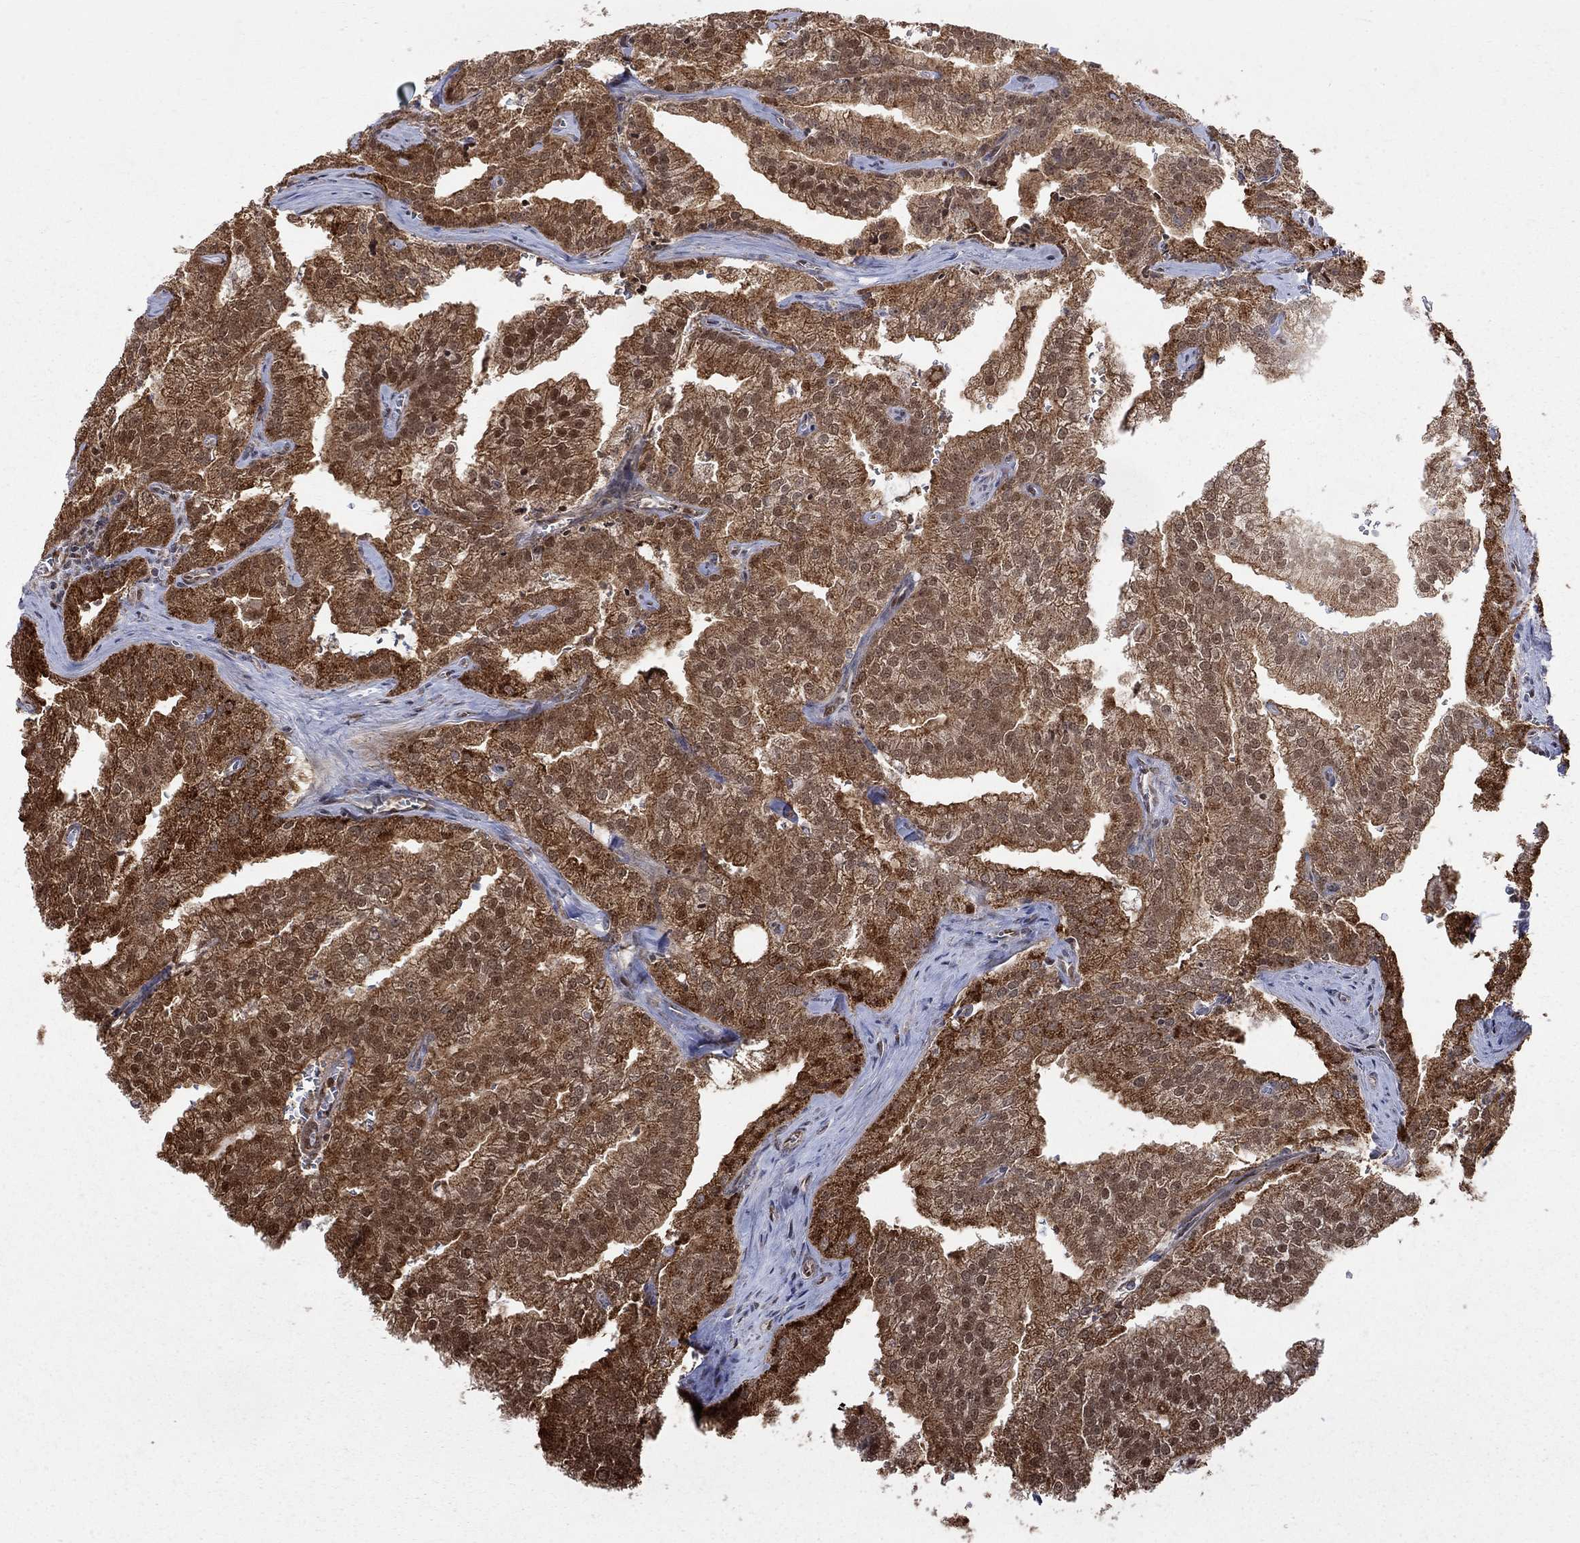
{"staining": {"intensity": "strong", "quantity": ">75%", "location": "cytoplasmic/membranous"}, "tissue": "prostate cancer", "cell_type": "Tumor cells", "image_type": "cancer", "snomed": [{"axis": "morphology", "description": "Adenocarcinoma, NOS"}, {"axis": "topography", "description": "Prostate"}], "caption": "Prostate adenocarcinoma tissue displays strong cytoplasmic/membranous staining in approximately >75% of tumor cells", "gene": "ELOB", "patient": {"sex": "male", "age": 70}}